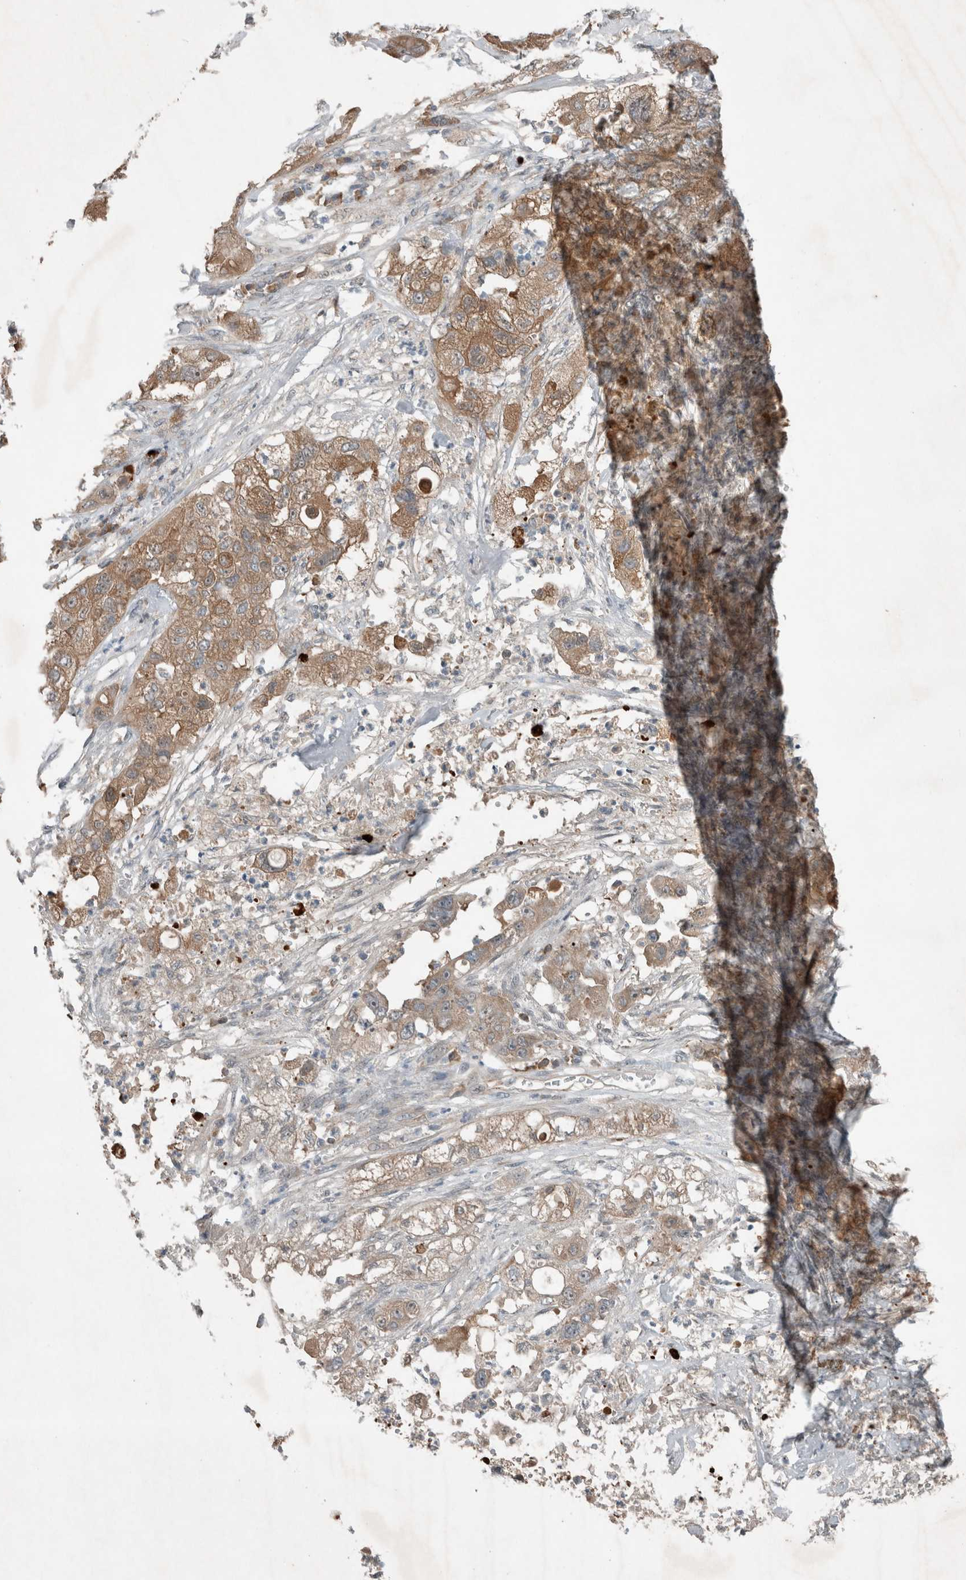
{"staining": {"intensity": "moderate", "quantity": ">75%", "location": "cytoplasmic/membranous"}, "tissue": "pancreatic cancer", "cell_type": "Tumor cells", "image_type": "cancer", "snomed": [{"axis": "morphology", "description": "Adenocarcinoma, NOS"}, {"axis": "topography", "description": "Pancreas"}], "caption": "The photomicrograph displays a brown stain indicating the presence of a protein in the cytoplasmic/membranous of tumor cells in pancreatic cancer (adenocarcinoma).", "gene": "RALGDS", "patient": {"sex": "female", "age": 78}}